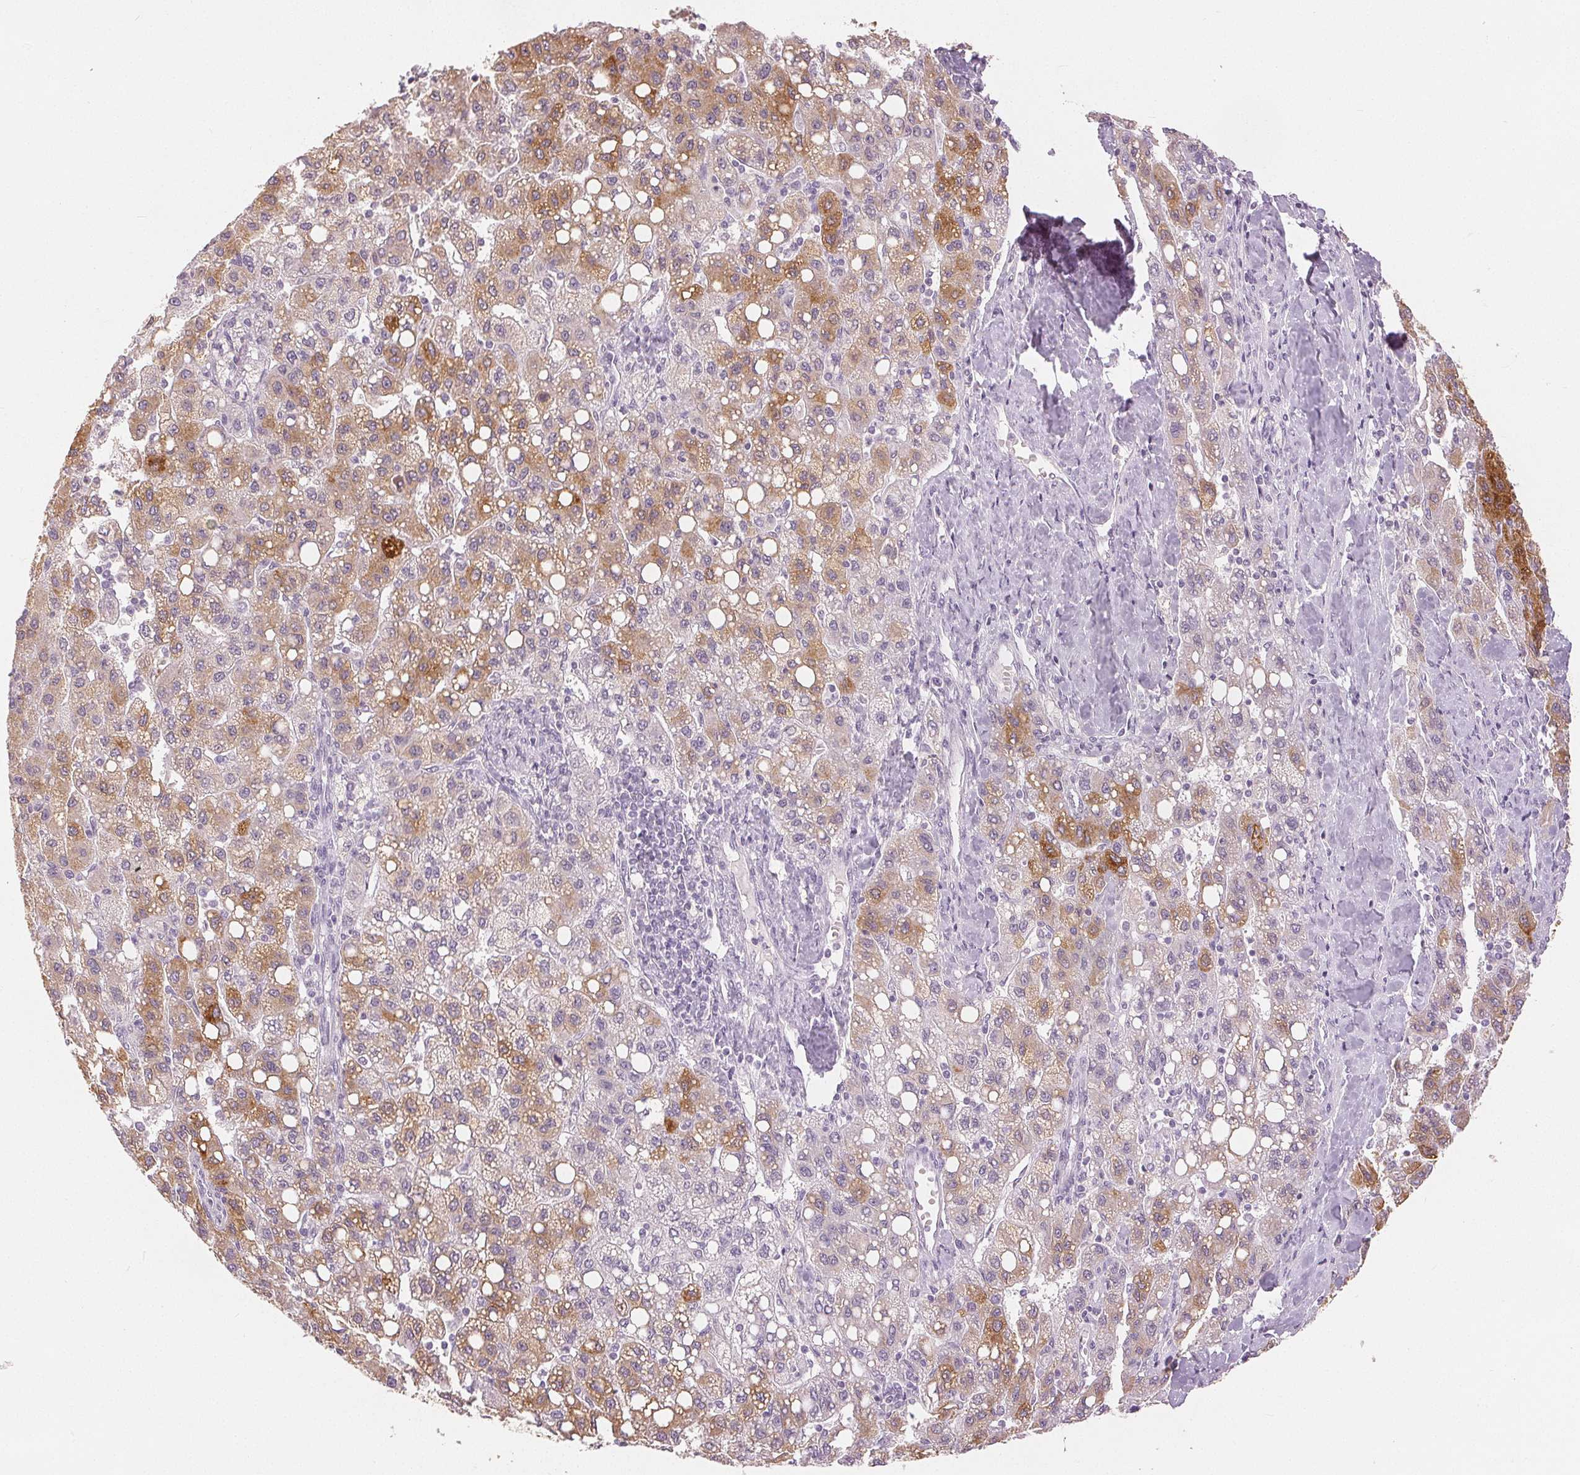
{"staining": {"intensity": "moderate", "quantity": "25%-75%", "location": "cytoplasmic/membranous"}, "tissue": "liver cancer", "cell_type": "Tumor cells", "image_type": "cancer", "snomed": [{"axis": "morphology", "description": "Carcinoma, Hepatocellular, NOS"}, {"axis": "topography", "description": "Liver"}], "caption": "DAB immunohistochemical staining of human liver cancer (hepatocellular carcinoma) reveals moderate cytoplasmic/membranous protein staining in about 25%-75% of tumor cells.", "gene": "SLC27A5", "patient": {"sex": "female", "age": 82}}